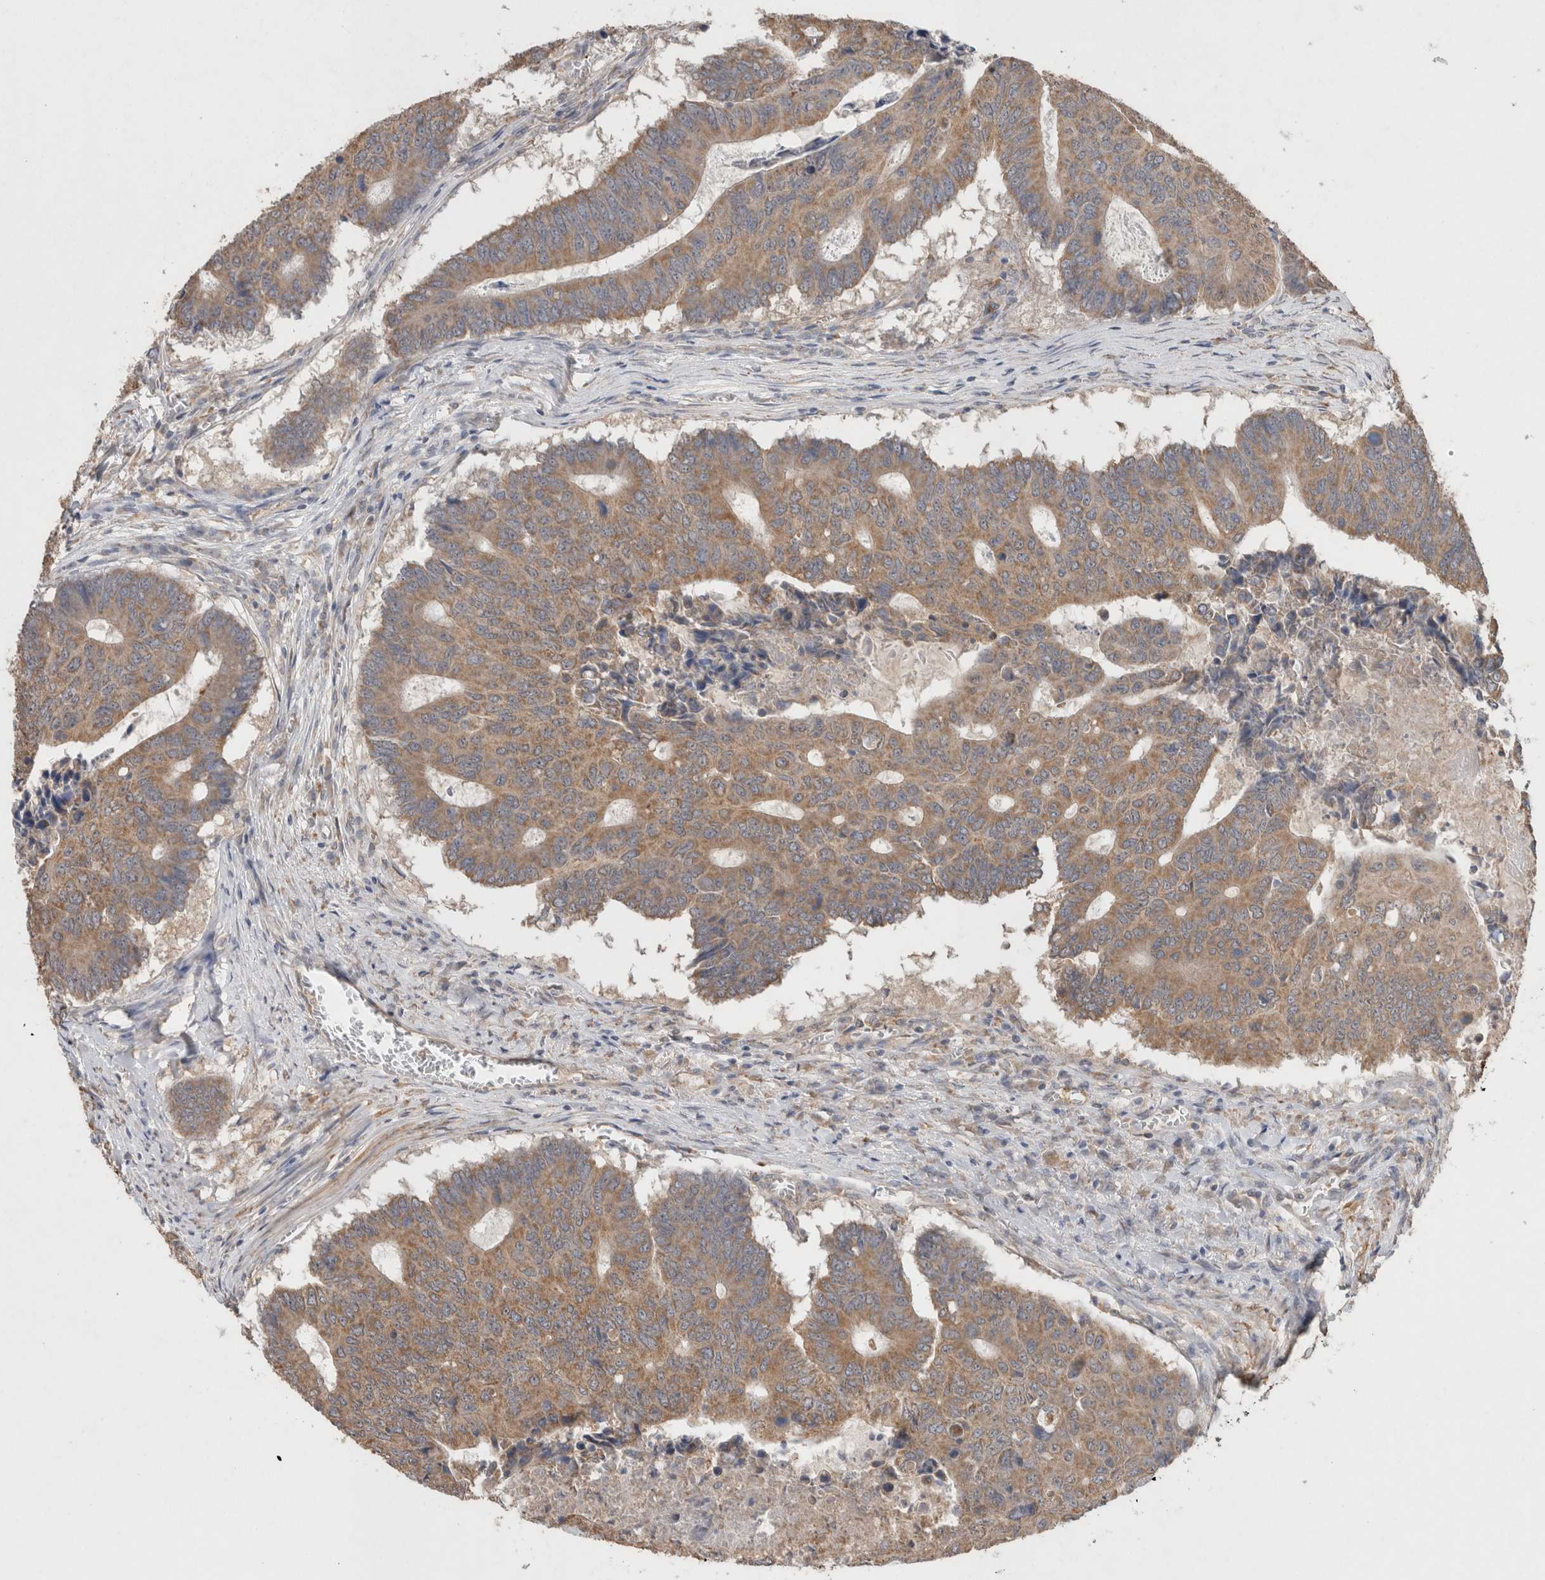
{"staining": {"intensity": "moderate", "quantity": ">75%", "location": "cytoplasmic/membranous"}, "tissue": "colorectal cancer", "cell_type": "Tumor cells", "image_type": "cancer", "snomed": [{"axis": "morphology", "description": "Adenocarcinoma, NOS"}, {"axis": "topography", "description": "Colon"}], "caption": "Colorectal adenocarcinoma stained with a protein marker reveals moderate staining in tumor cells.", "gene": "RAB14", "patient": {"sex": "male", "age": 87}}